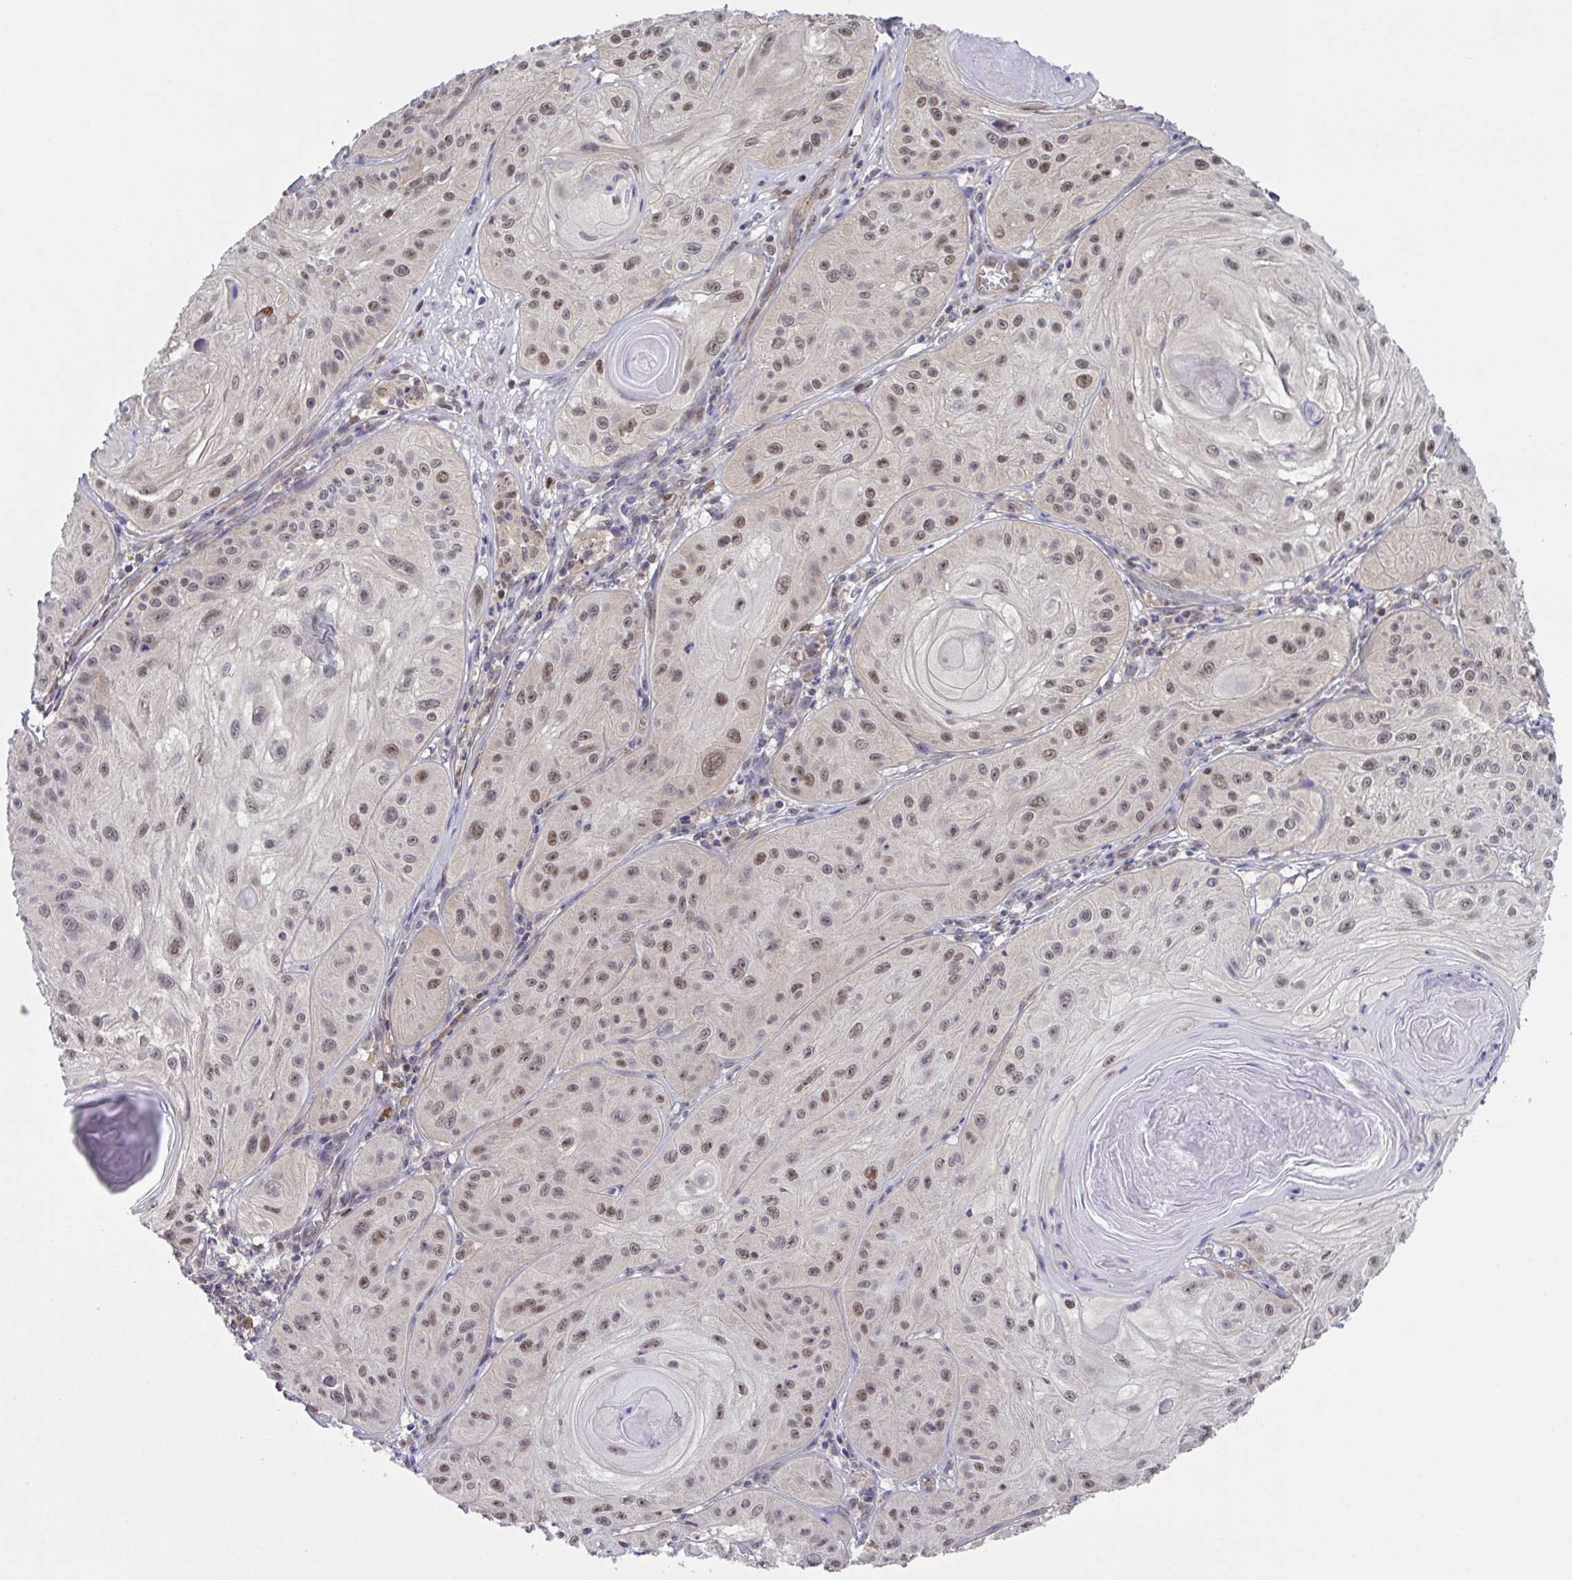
{"staining": {"intensity": "moderate", "quantity": ">75%", "location": "nuclear"}, "tissue": "skin cancer", "cell_type": "Tumor cells", "image_type": "cancer", "snomed": [{"axis": "morphology", "description": "Squamous cell carcinoma, NOS"}, {"axis": "topography", "description": "Skin"}], "caption": "Skin squamous cell carcinoma stained with IHC reveals moderate nuclear expression in about >75% of tumor cells. The staining is performed using DAB (3,3'-diaminobenzidine) brown chromogen to label protein expression. The nuclei are counter-stained blue using hematoxylin.", "gene": "ZNF444", "patient": {"sex": "male", "age": 85}}